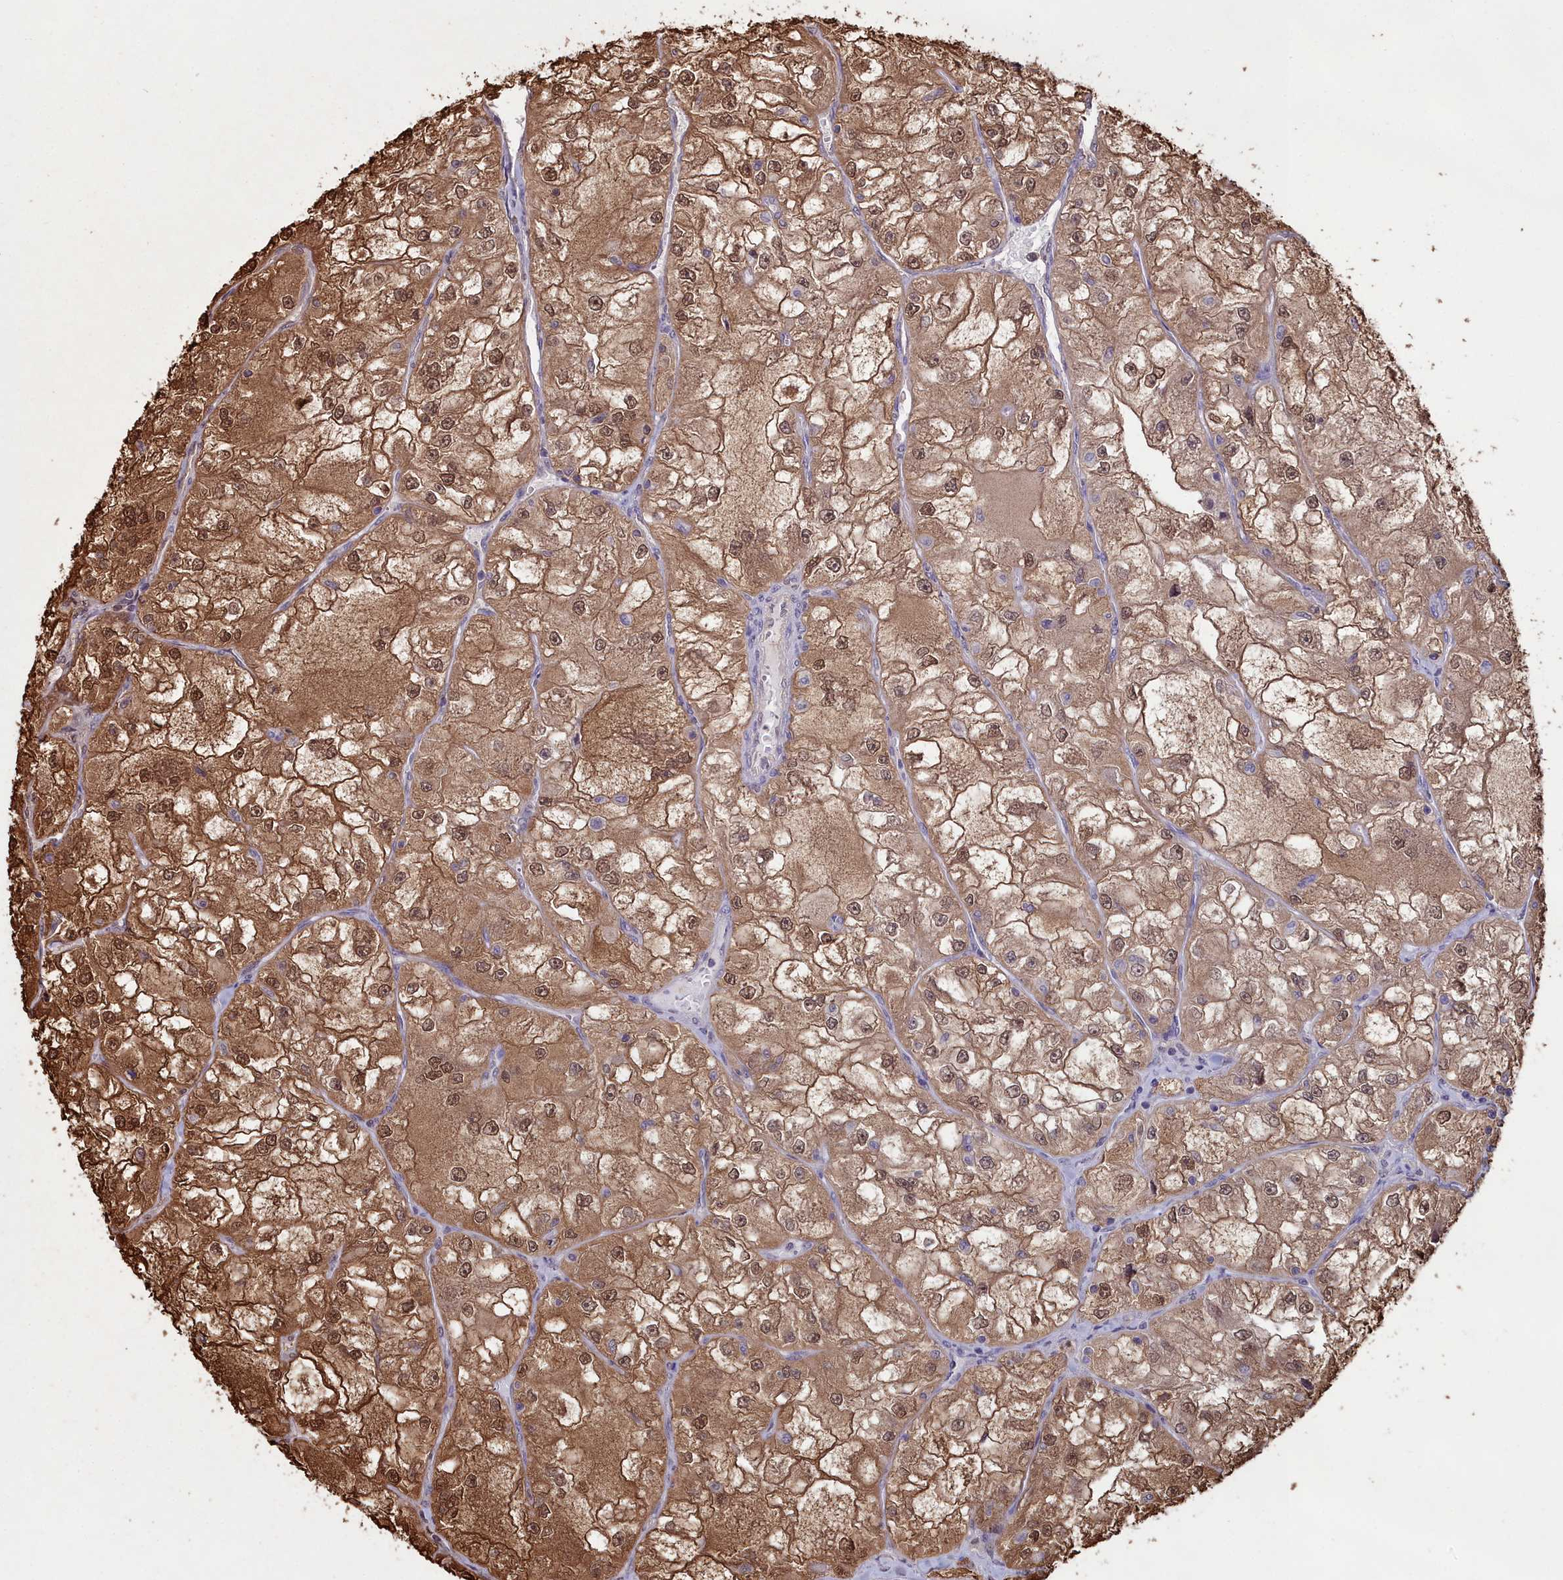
{"staining": {"intensity": "moderate", "quantity": ">75%", "location": "cytoplasmic/membranous,nuclear"}, "tissue": "renal cancer", "cell_type": "Tumor cells", "image_type": "cancer", "snomed": [{"axis": "morphology", "description": "Adenocarcinoma, NOS"}, {"axis": "topography", "description": "Kidney"}], "caption": "Renal cancer was stained to show a protein in brown. There is medium levels of moderate cytoplasmic/membranous and nuclear staining in approximately >75% of tumor cells.", "gene": "GAPDH", "patient": {"sex": "female", "age": 72}}